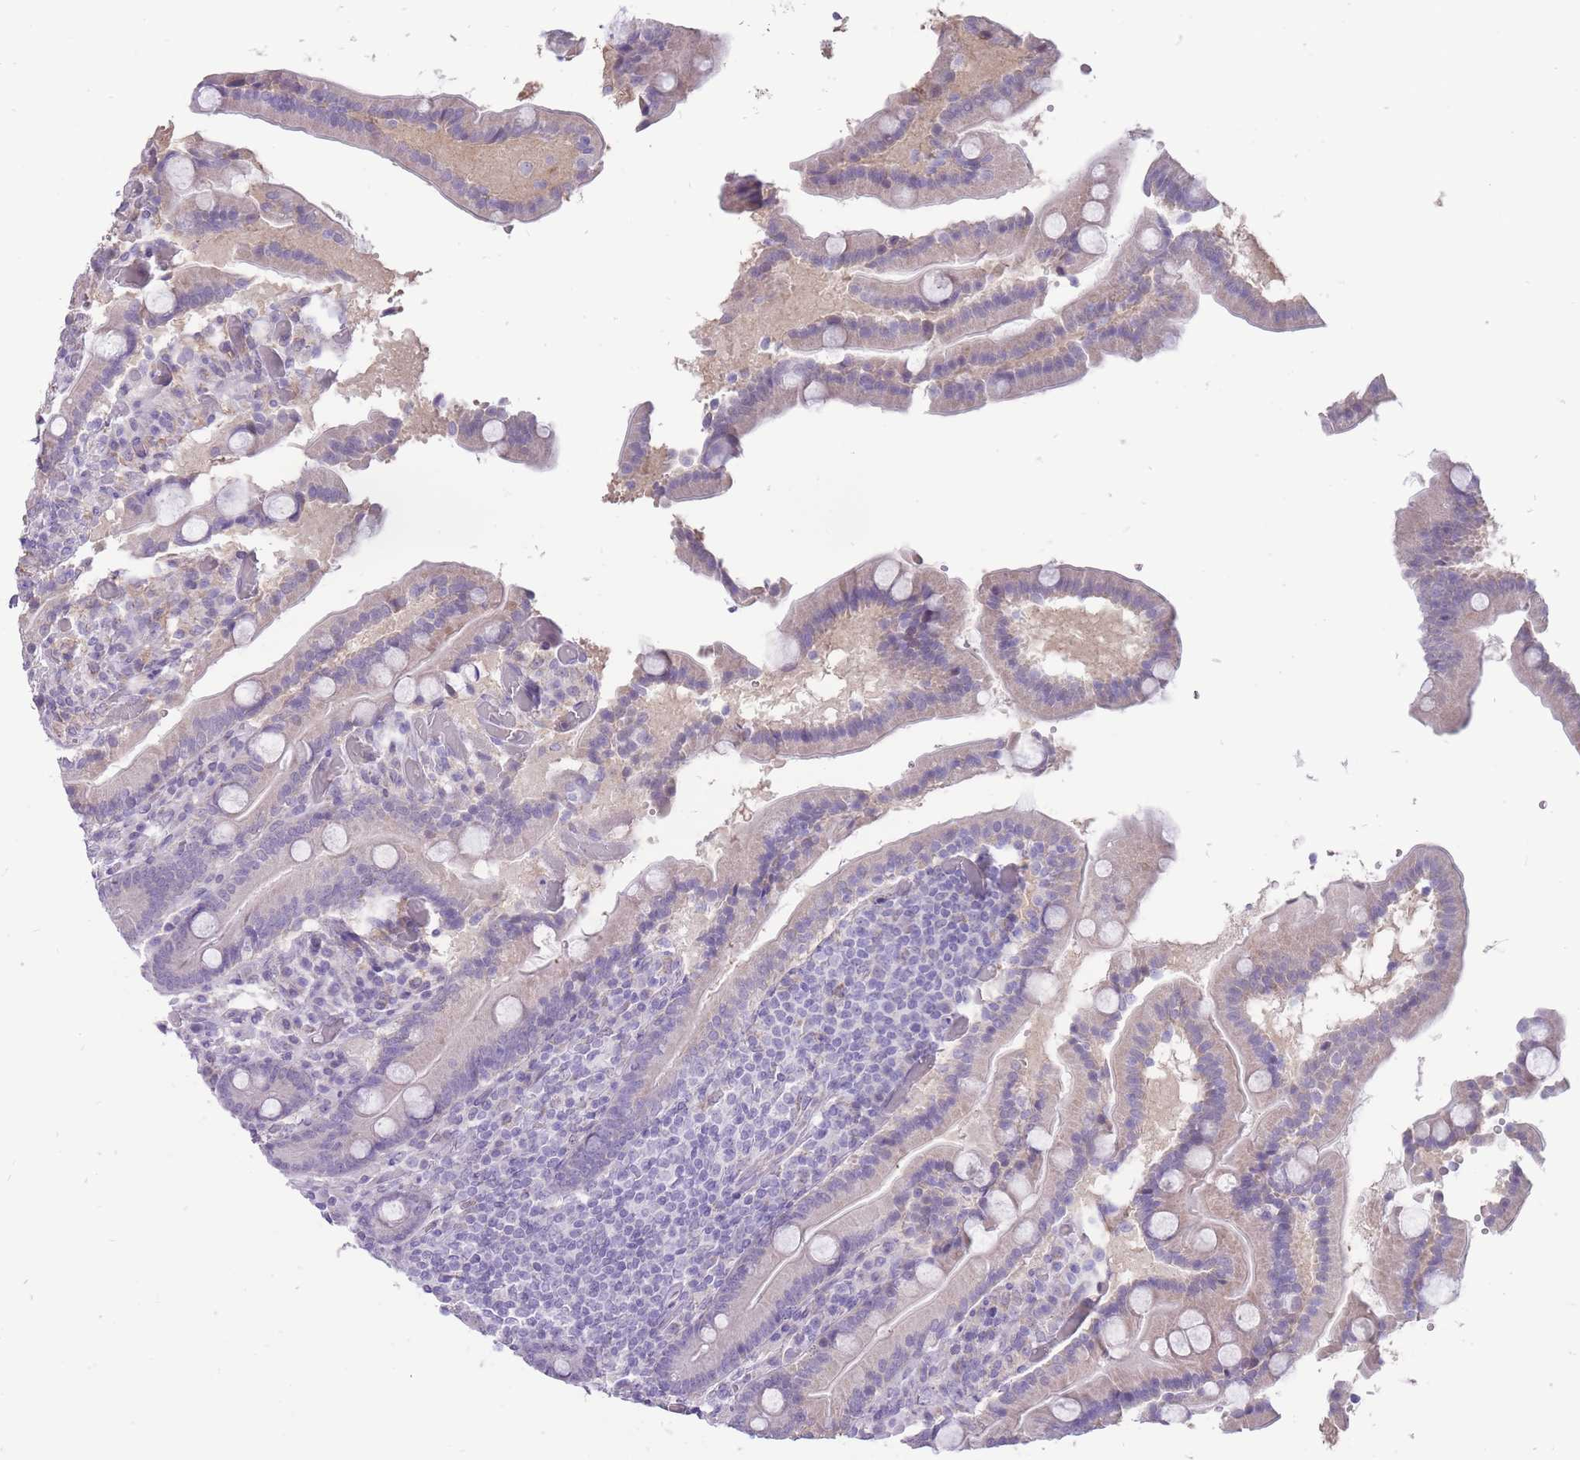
{"staining": {"intensity": "weak", "quantity": "<25%", "location": "cytoplasmic/membranous"}, "tissue": "duodenum", "cell_type": "Glandular cells", "image_type": "normal", "snomed": [{"axis": "morphology", "description": "Normal tissue, NOS"}, {"axis": "topography", "description": "Duodenum"}], "caption": "This is a histopathology image of immunohistochemistry (IHC) staining of normal duodenum, which shows no positivity in glandular cells. Nuclei are stained in blue.", "gene": "ERICH4", "patient": {"sex": "female", "age": 62}}